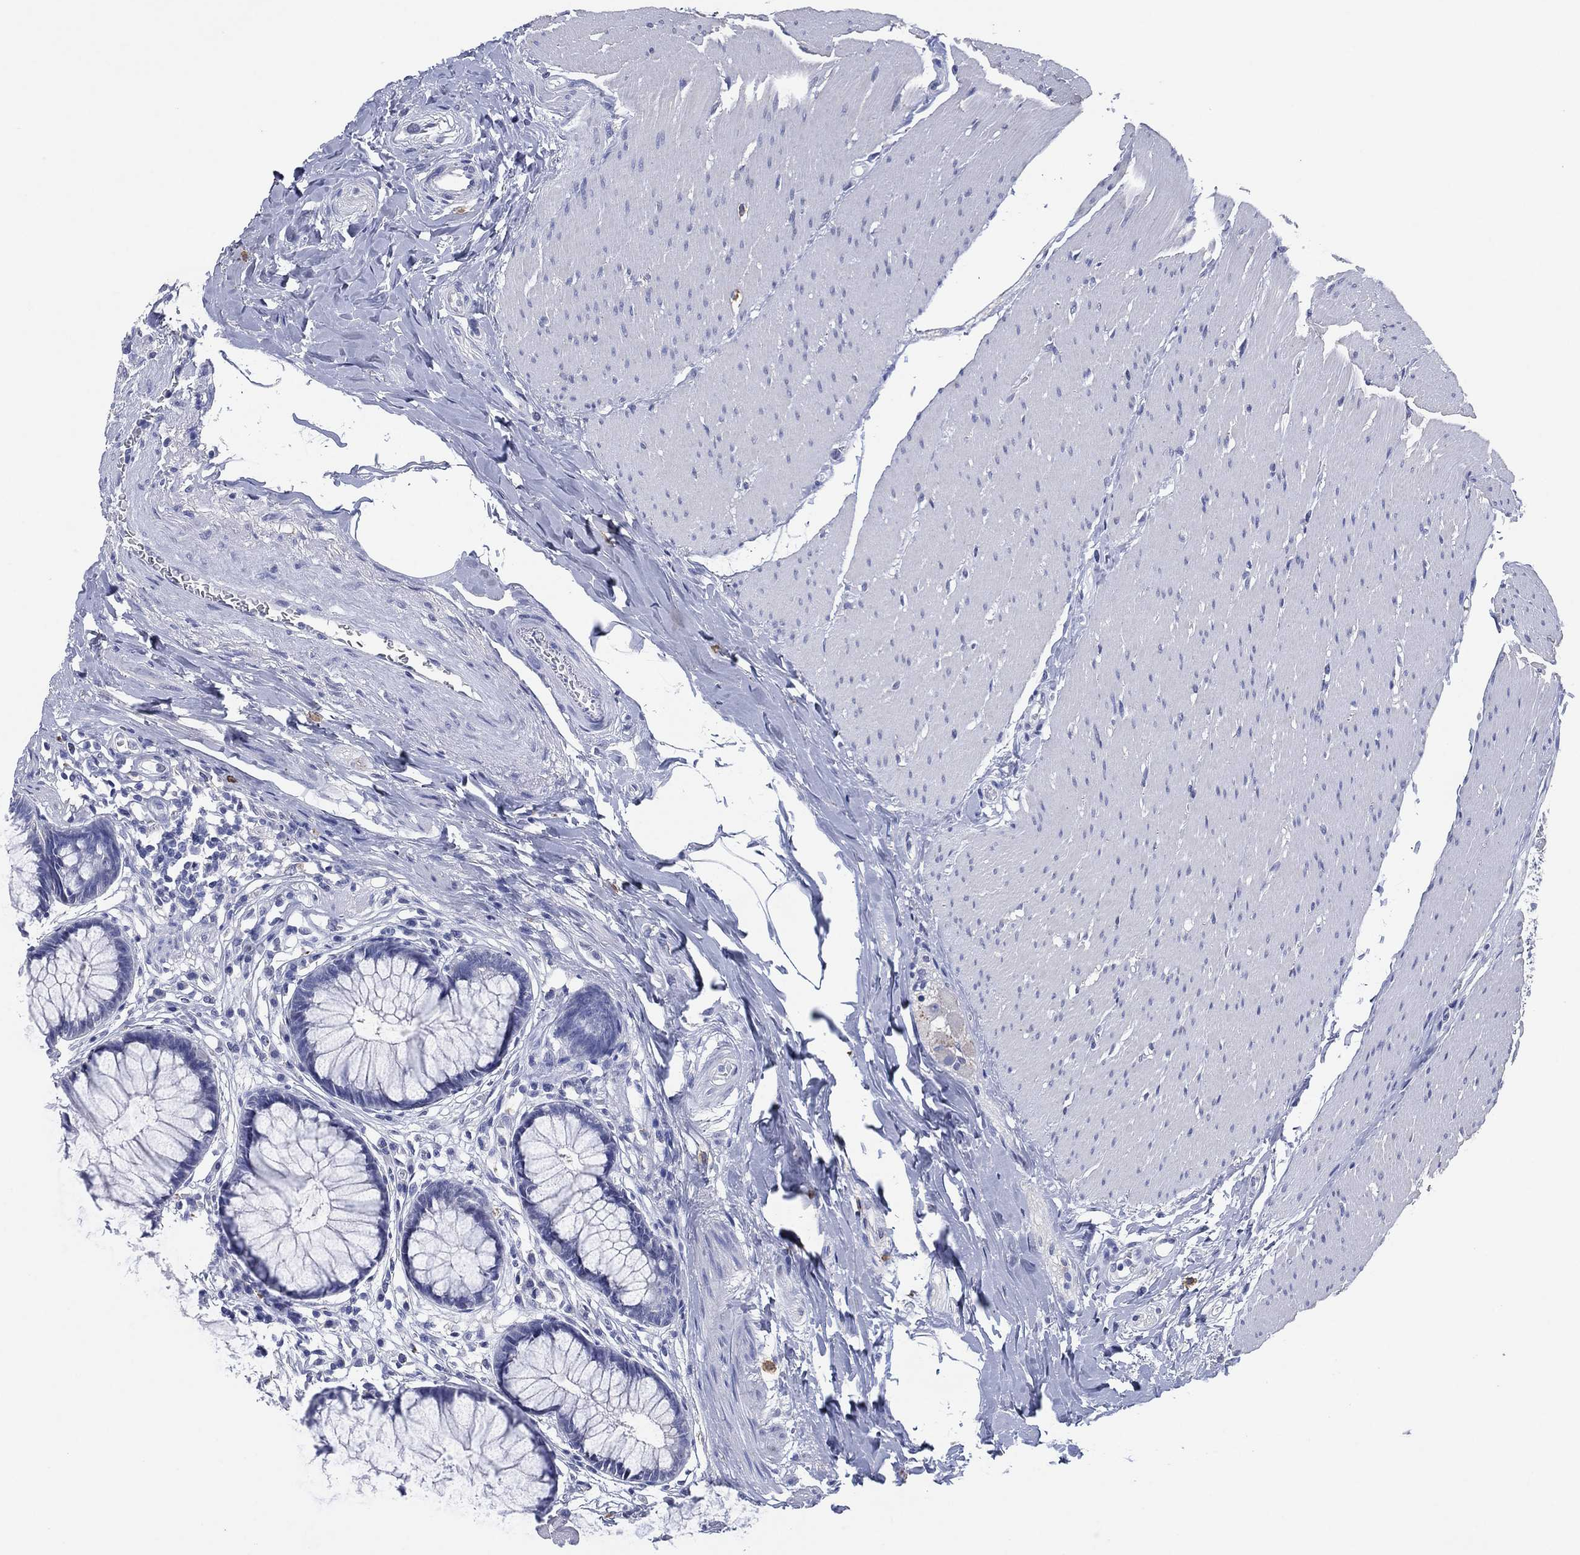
{"staining": {"intensity": "negative", "quantity": "none", "location": "none"}, "tissue": "rectum", "cell_type": "Glandular cells", "image_type": "normal", "snomed": [{"axis": "morphology", "description": "Normal tissue, NOS"}, {"axis": "topography", "description": "Smooth muscle"}, {"axis": "topography", "description": "Rectum"}], "caption": "Immunohistochemistry image of normal human rectum stained for a protein (brown), which reveals no staining in glandular cells. (Brightfield microscopy of DAB (3,3'-diaminobenzidine) immunohistochemistry at high magnification).", "gene": "FSCN2", "patient": {"sex": "male", "age": 53}}